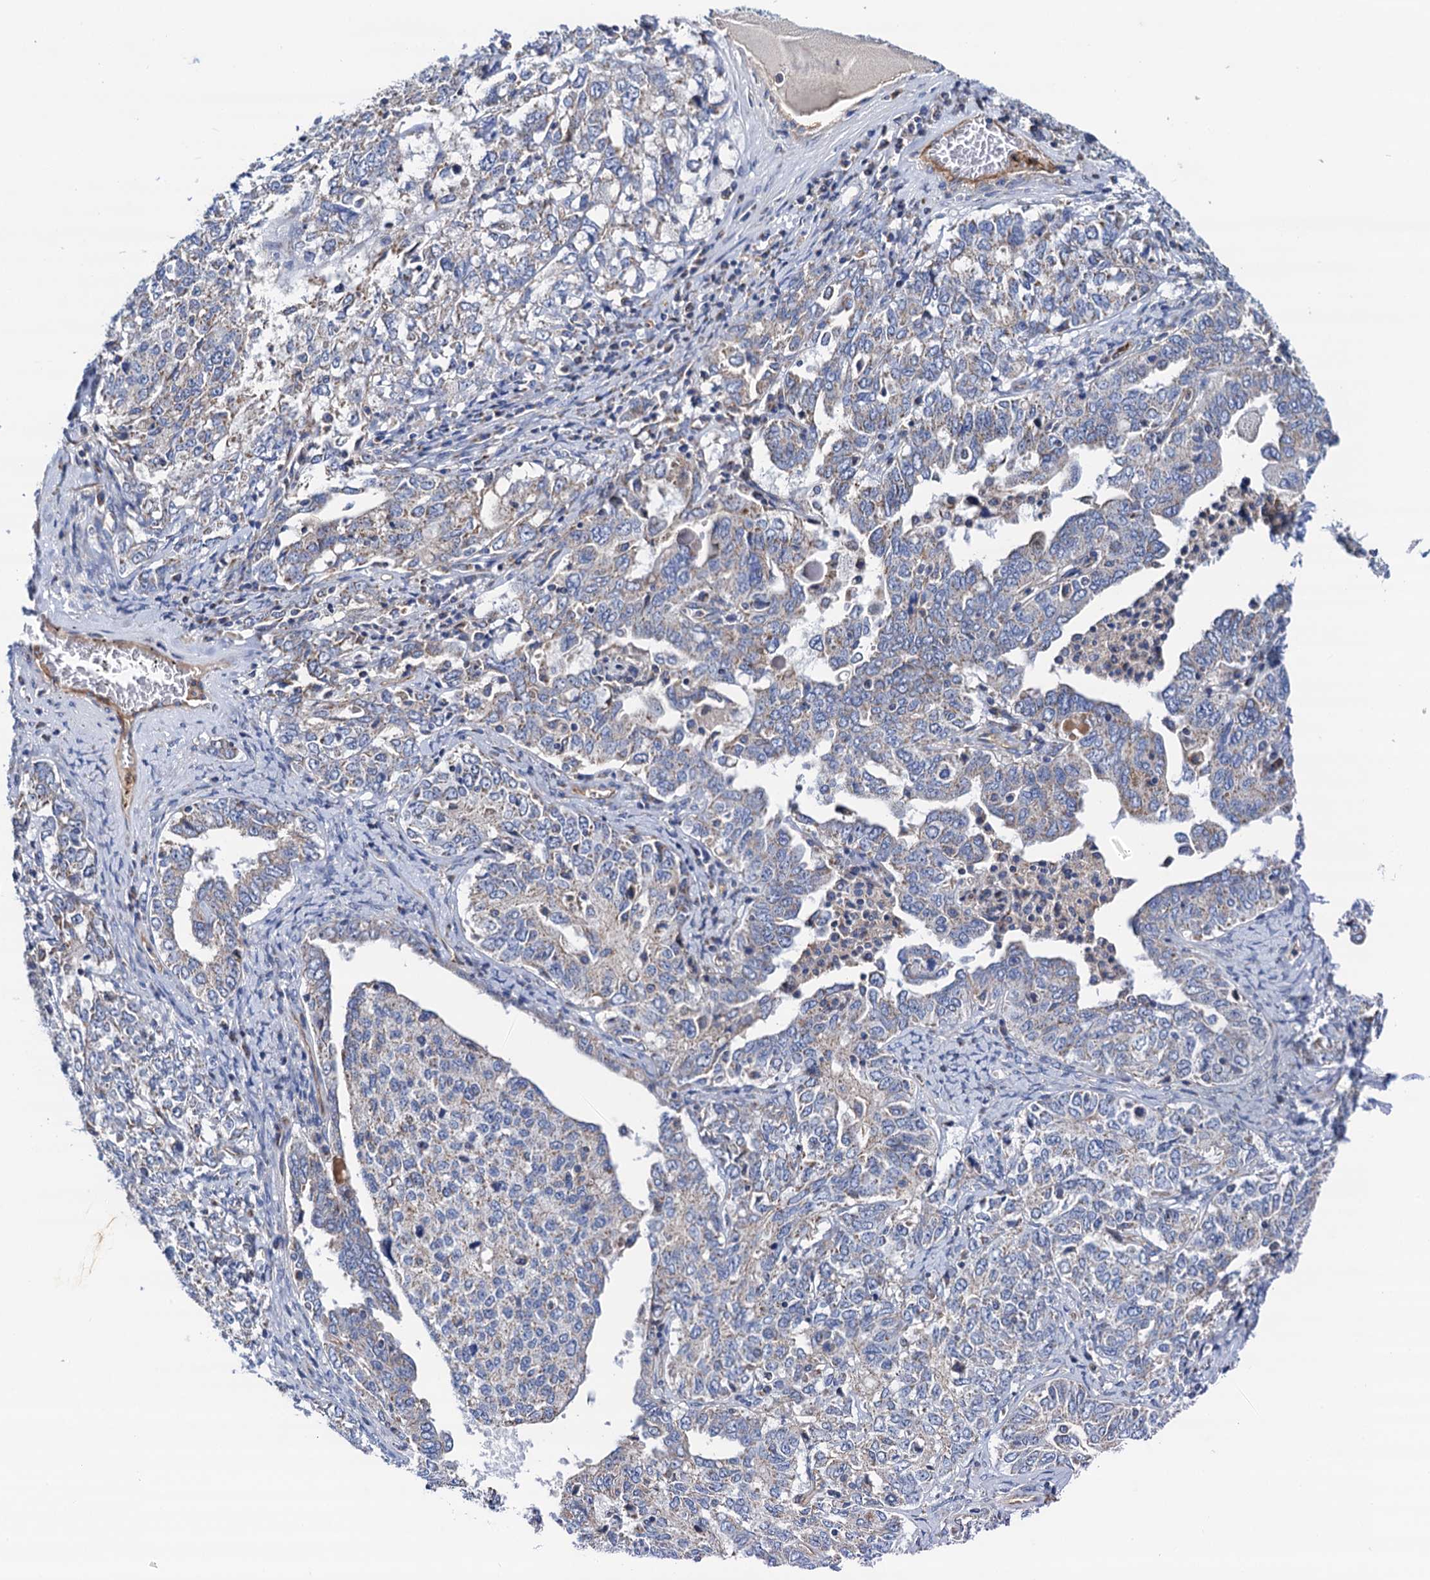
{"staining": {"intensity": "negative", "quantity": "none", "location": "none"}, "tissue": "ovarian cancer", "cell_type": "Tumor cells", "image_type": "cancer", "snomed": [{"axis": "morphology", "description": "Carcinoma, endometroid"}, {"axis": "topography", "description": "Ovary"}], "caption": "Ovarian endometroid carcinoma was stained to show a protein in brown. There is no significant positivity in tumor cells.", "gene": "RASSF9", "patient": {"sex": "female", "age": 62}}